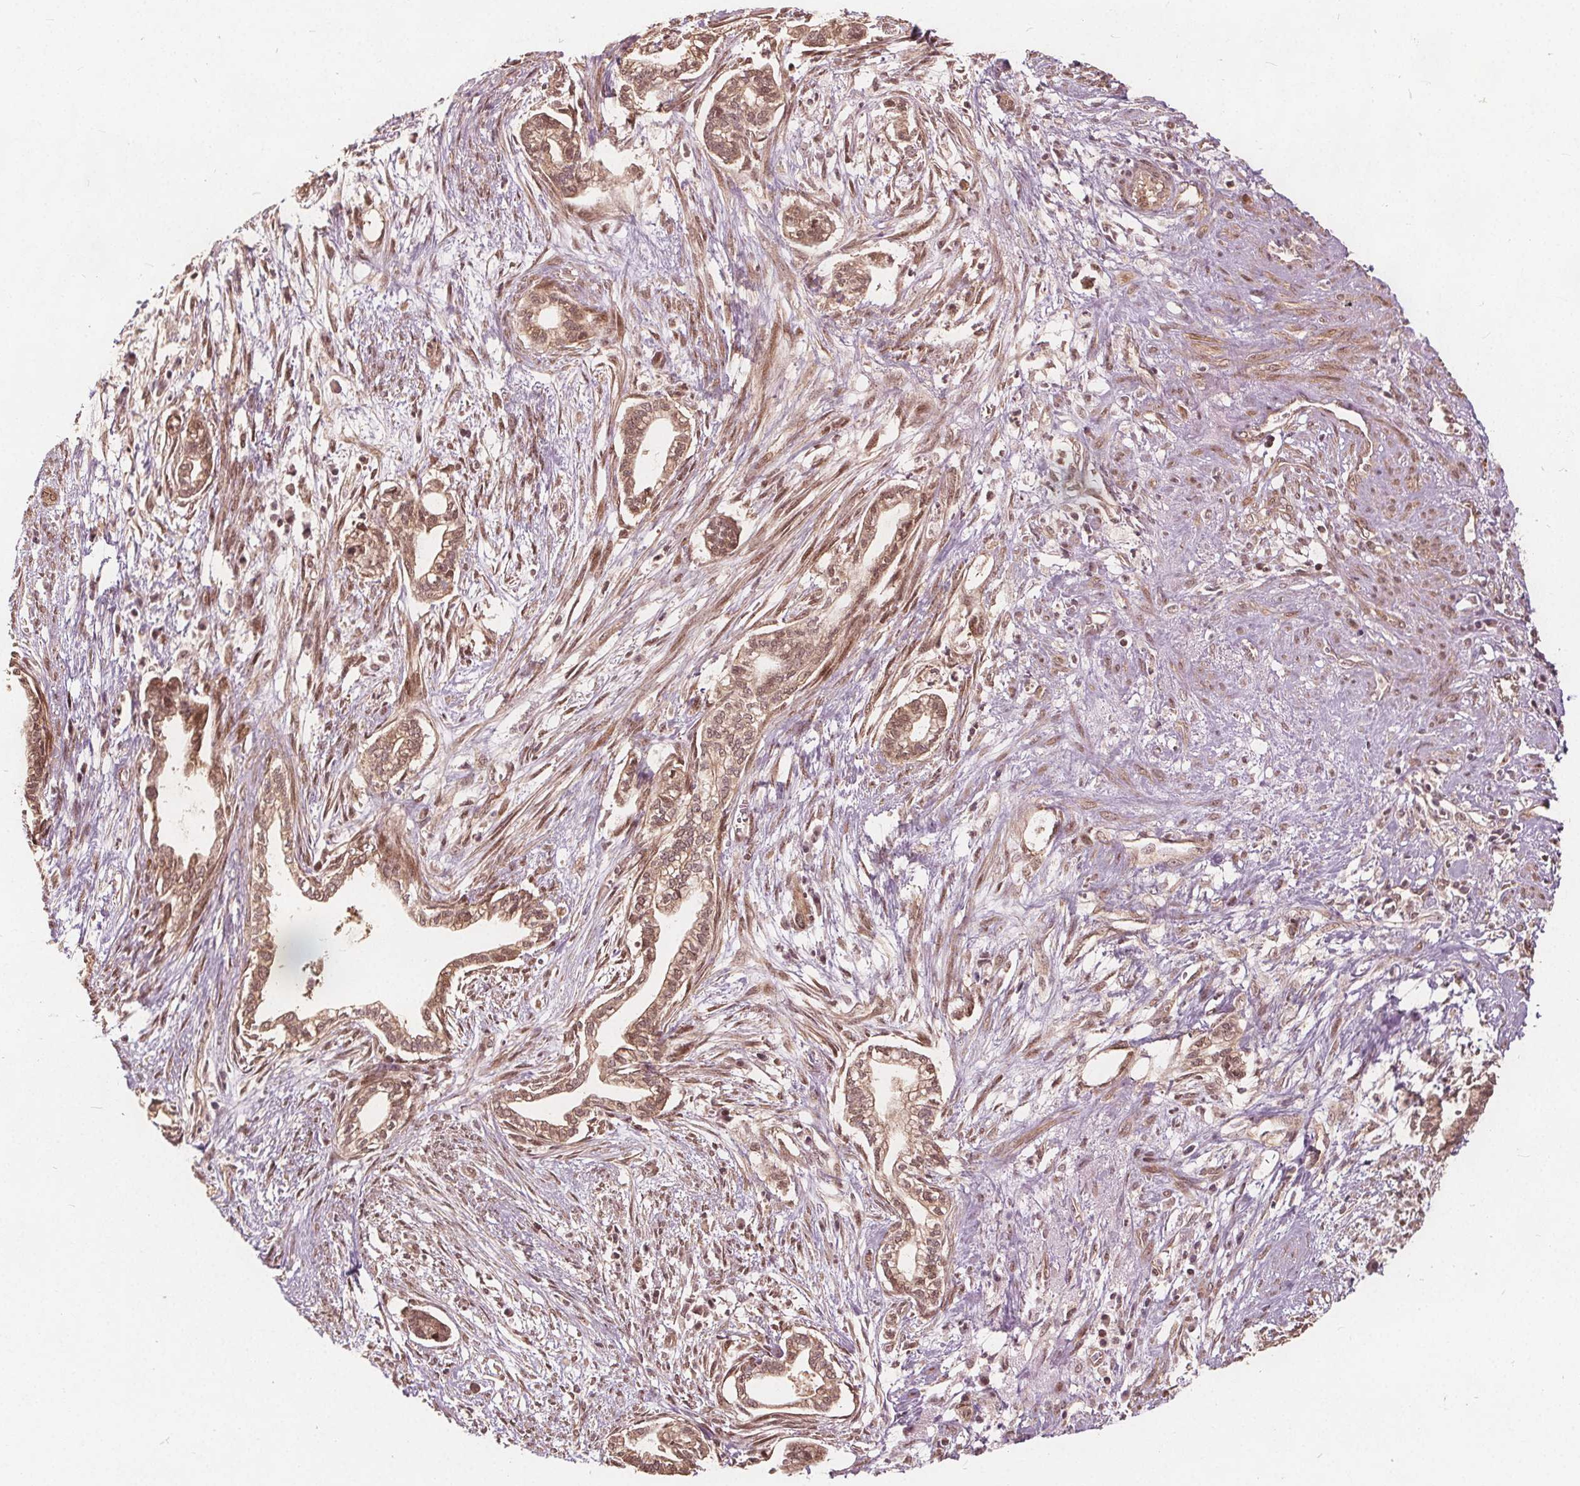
{"staining": {"intensity": "moderate", "quantity": ">75%", "location": "cytoplasmic/membranous,nuclear"}, "tissue": "cervical cancer", "cell_type": "Tumor cells", "image_type": "cancer", "snomed": [{"axis": "morphology", "description": "Adenocarcinoma, NOS"}, {"axis": "topography", "description": "Cervix"}], "caption": "Adenocarcinoma (cervical) stained with DAB (3,3'-diaminobenzidine) immunohistochemistry displays medium levels of moderate cytoplasmic/membranous and nuclear staining in approximately >75% of tumor cells. Using DAB (3,3'-diaminobenzidine) (brown) and hematoxylin (blue) stains, captured at high magnification using brightfield microscopy.", "gene": "PPP1CB", "patient": {"sex": "female", "age": 62}}